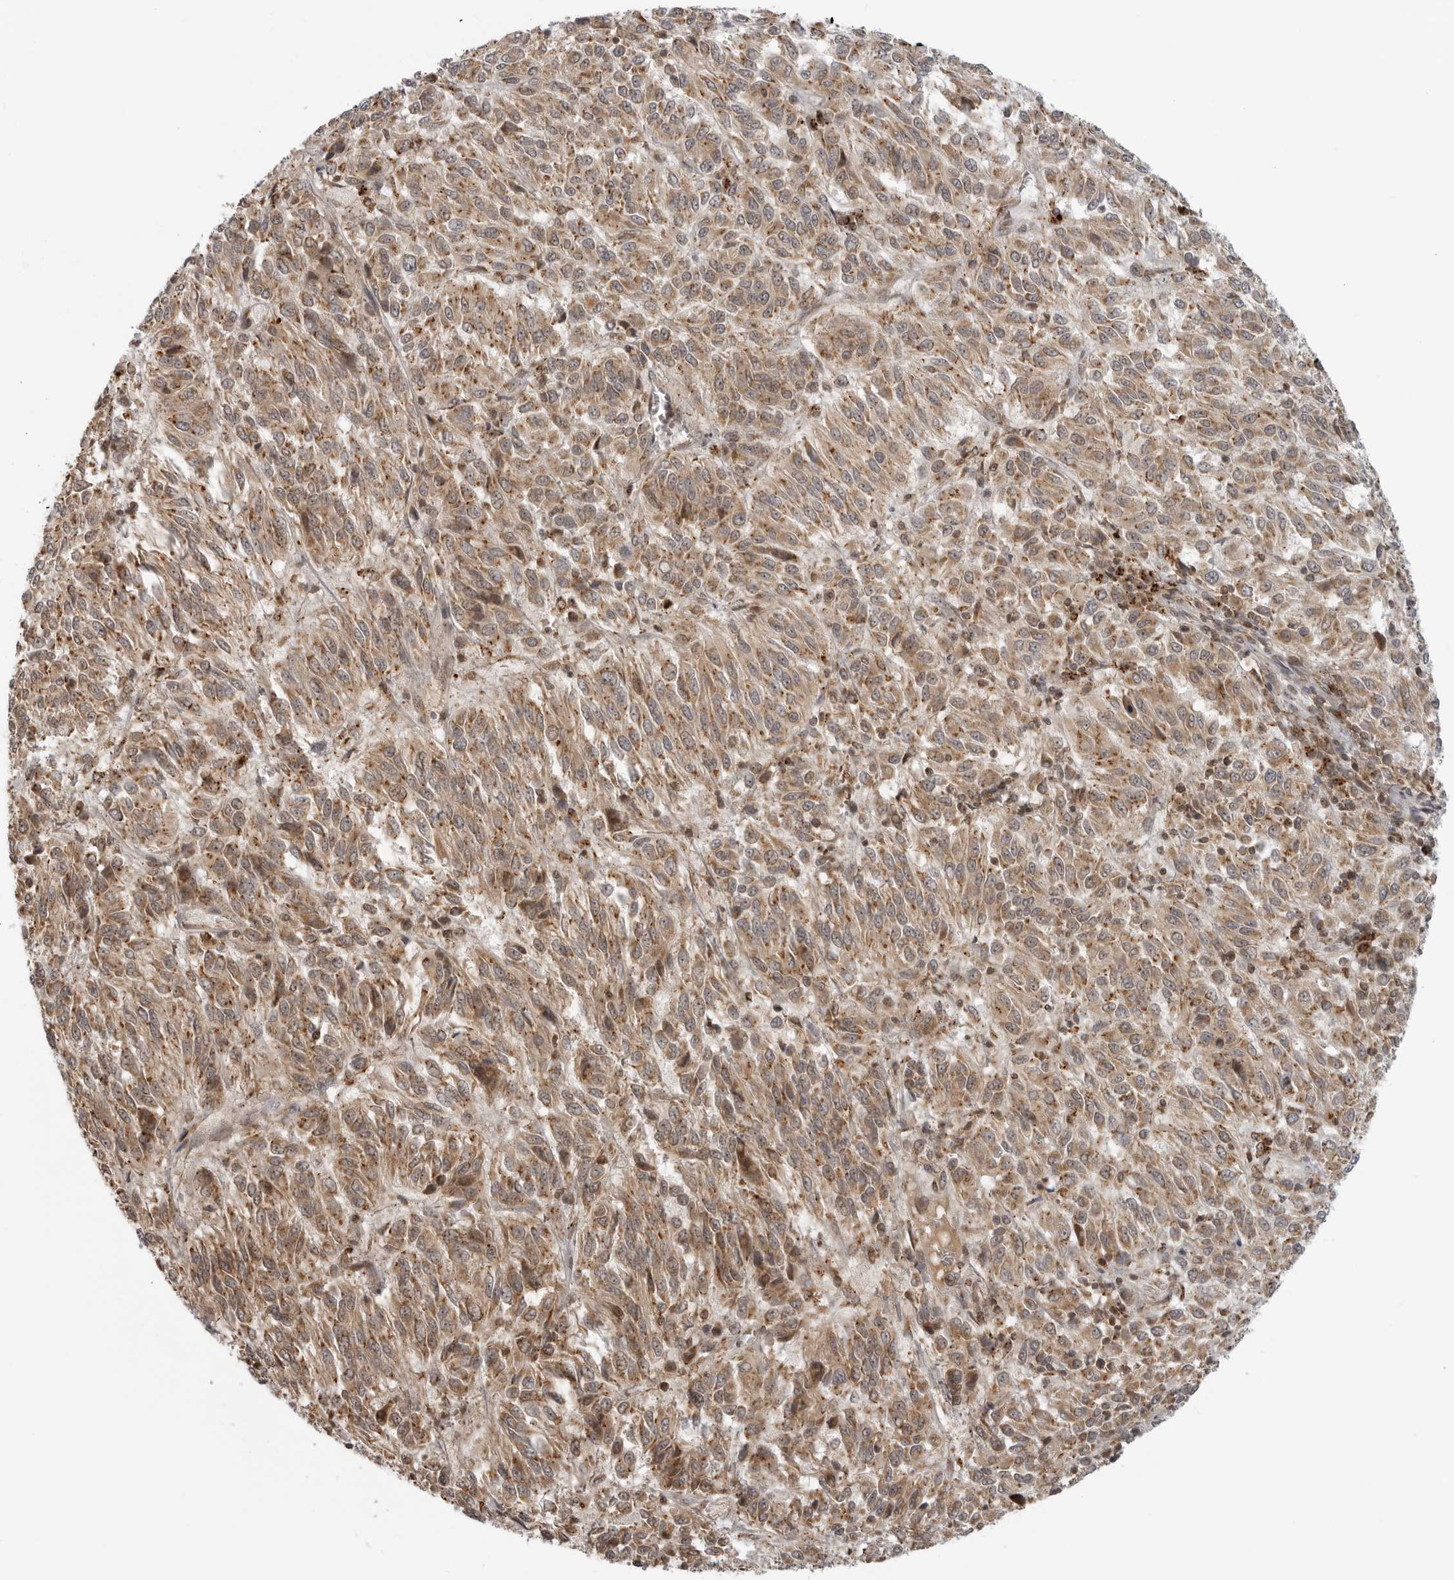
{"staining": {"intensity": "moderate", "quantity": ">75%", "location": "cytoplasmic/membranous"}, "tissue": "melanoma", "cell_type": "Tumor cells", "image_type": "cancer", "snomed": [{"axis": "morphology", "description": "Malignant melanoma, Metastatic site"}, {"axis": "topography", "description": "Lung"}], "caption": "Human malignant melanoma (metastatic site) stained with a protein marker exhibits moderate staining in tumor cells.", "gene": "COPA", "patient": {"sex": "male", "age": 64}}